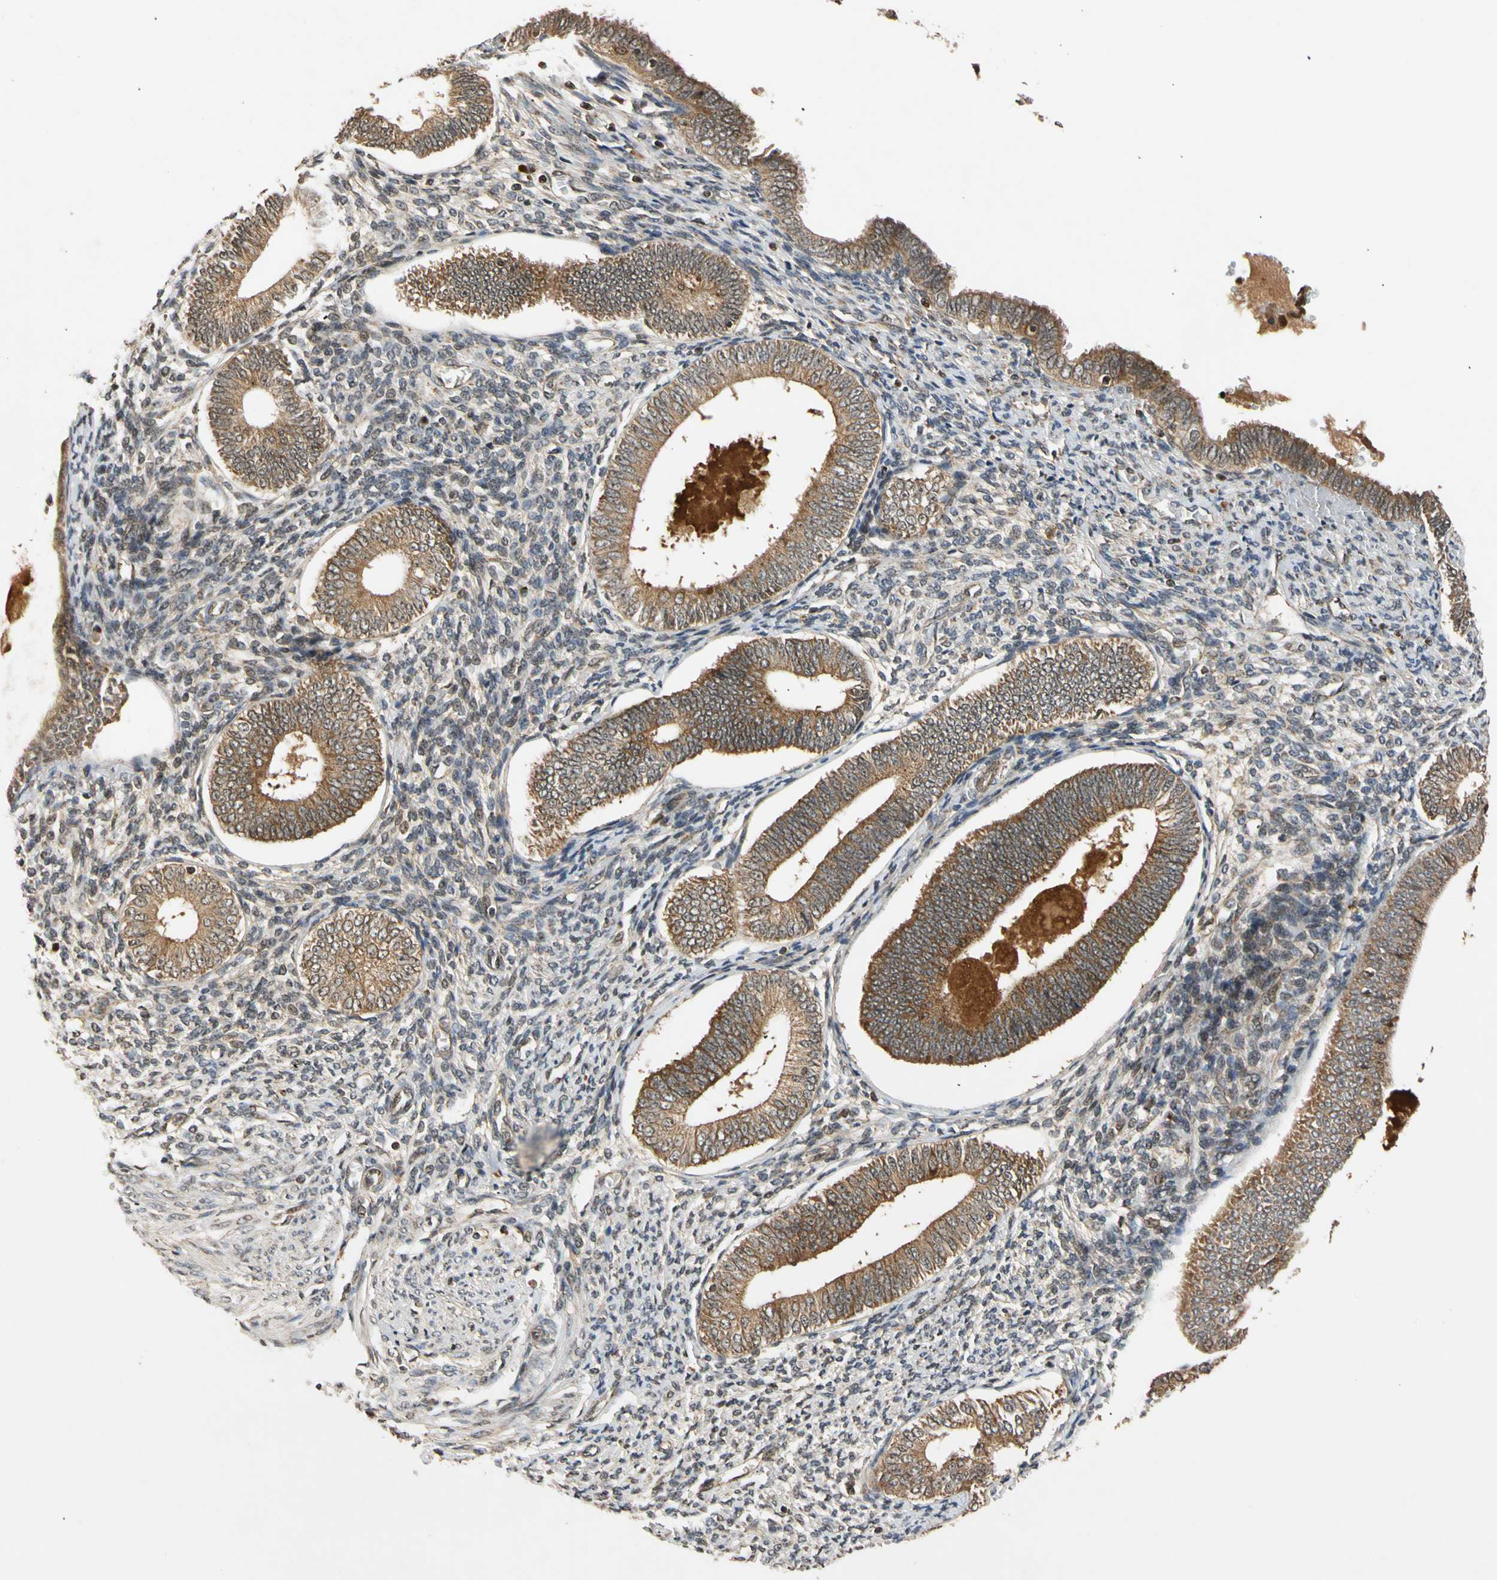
{"staining": {"intensity": "weak", "quantity": "25%-75%", "location": "cytoplasmic/membranous"}, "tissue": "endometrium", "cell_type": "Cells in endometrial stroma", "image_type": "normal", "snomed": [{"axis": "morphology", "description": "Normal tissue, NOS"}, {"axis": "topography", "description": "Endometrium"}], "caption": "Cells in endometrial stroma show weak cytoplasmic/membranous positivity in approximately 25%-75% of cells in normal endometrium.", "gene": "MRPS22", "patient": {"sex": "female", "age": 82}}